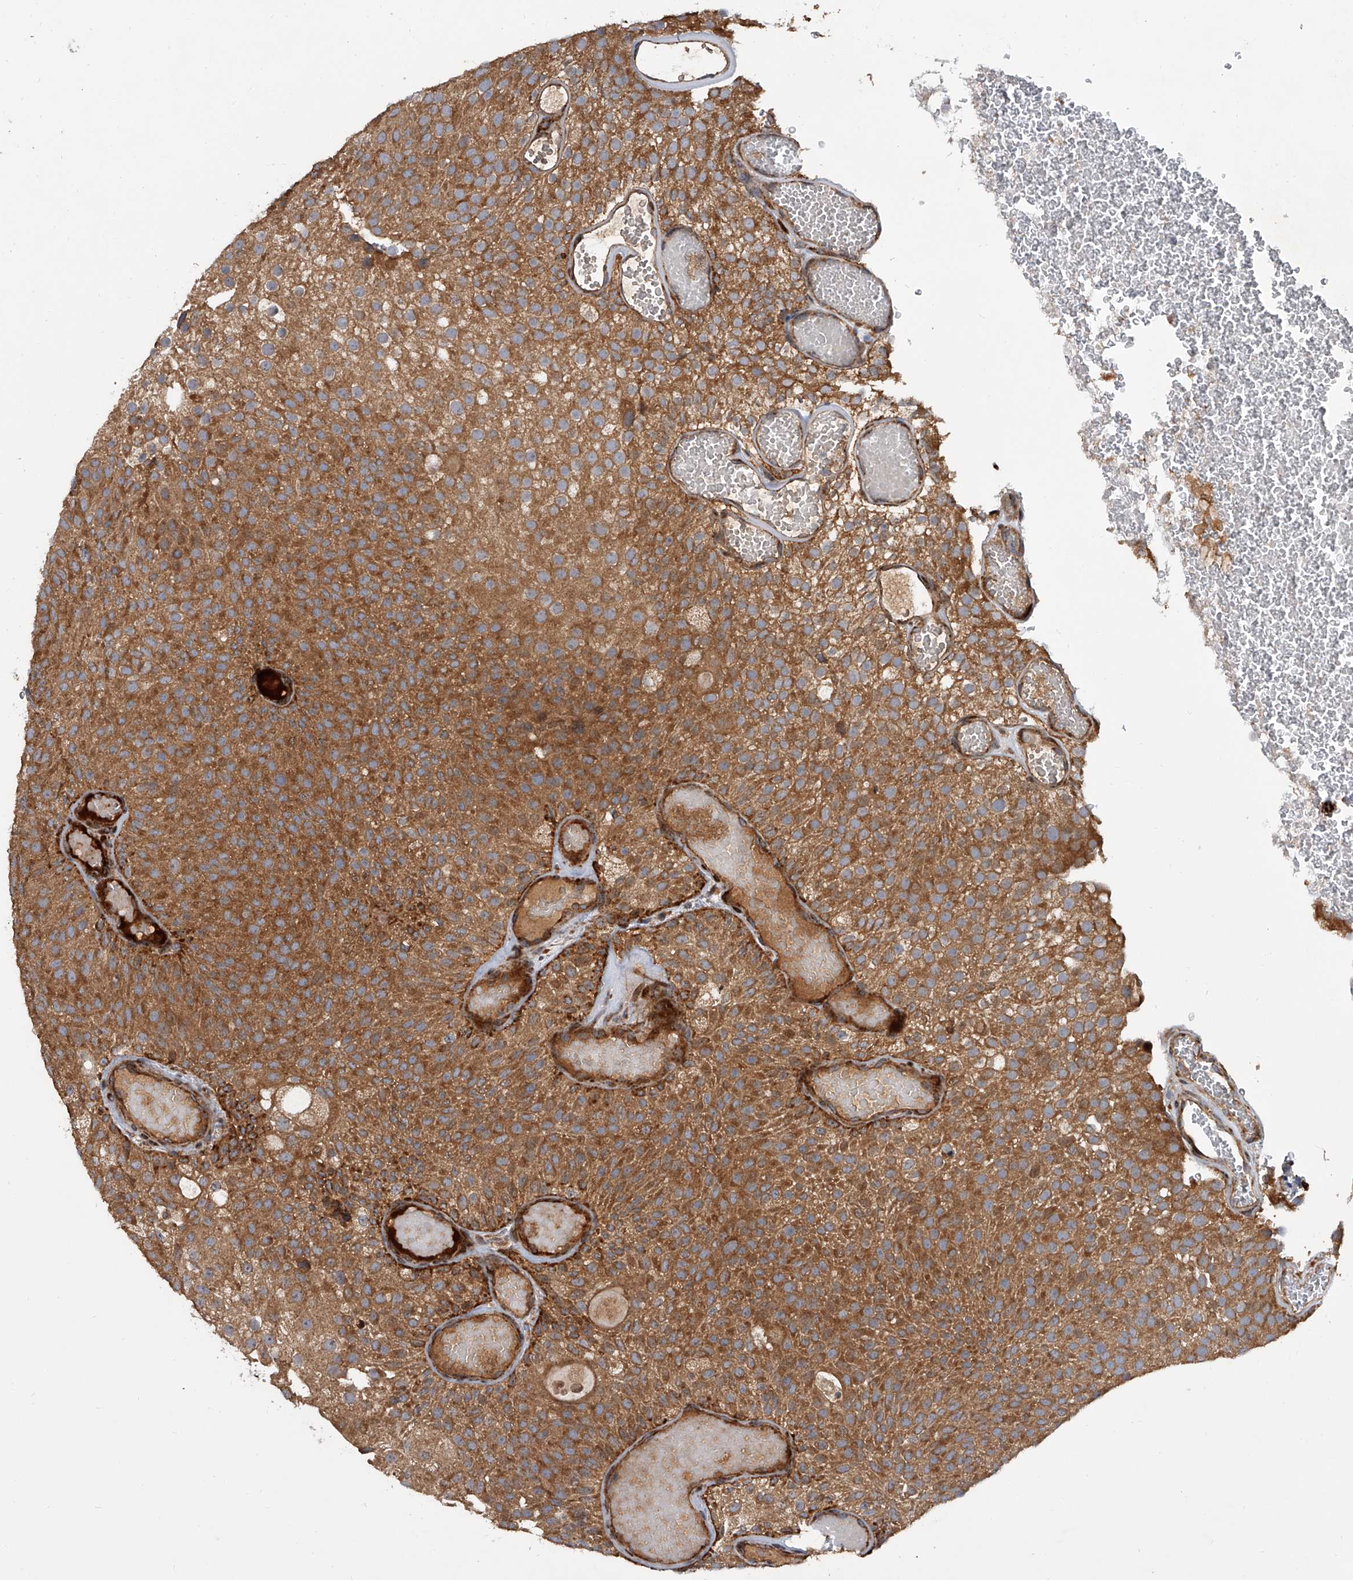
{"staining": {"intensity": "strong", "quantity": ">75%", "location": "cytoplasmic/membranous"}, "tissue": "urothelial cancer", "cell_type": "Tumor cells", "image_type": "cancer", "snomed": [{"axis": "morphology", "description": "Urothelial carcinoma, Low grade"}, {"axis": "topography", "description": "Urinary bladder"}], "caption": "Protein expression by IHC demonstrates strong cytoplasmic/membranous staining in approximately >75% of tumor cells in low-grade urothelial carcinoma. (DAB = brown stain, brightfield microscopy at high magnification).", "gene": "USP47", "patient": {"sex": "male", "age": 78}}